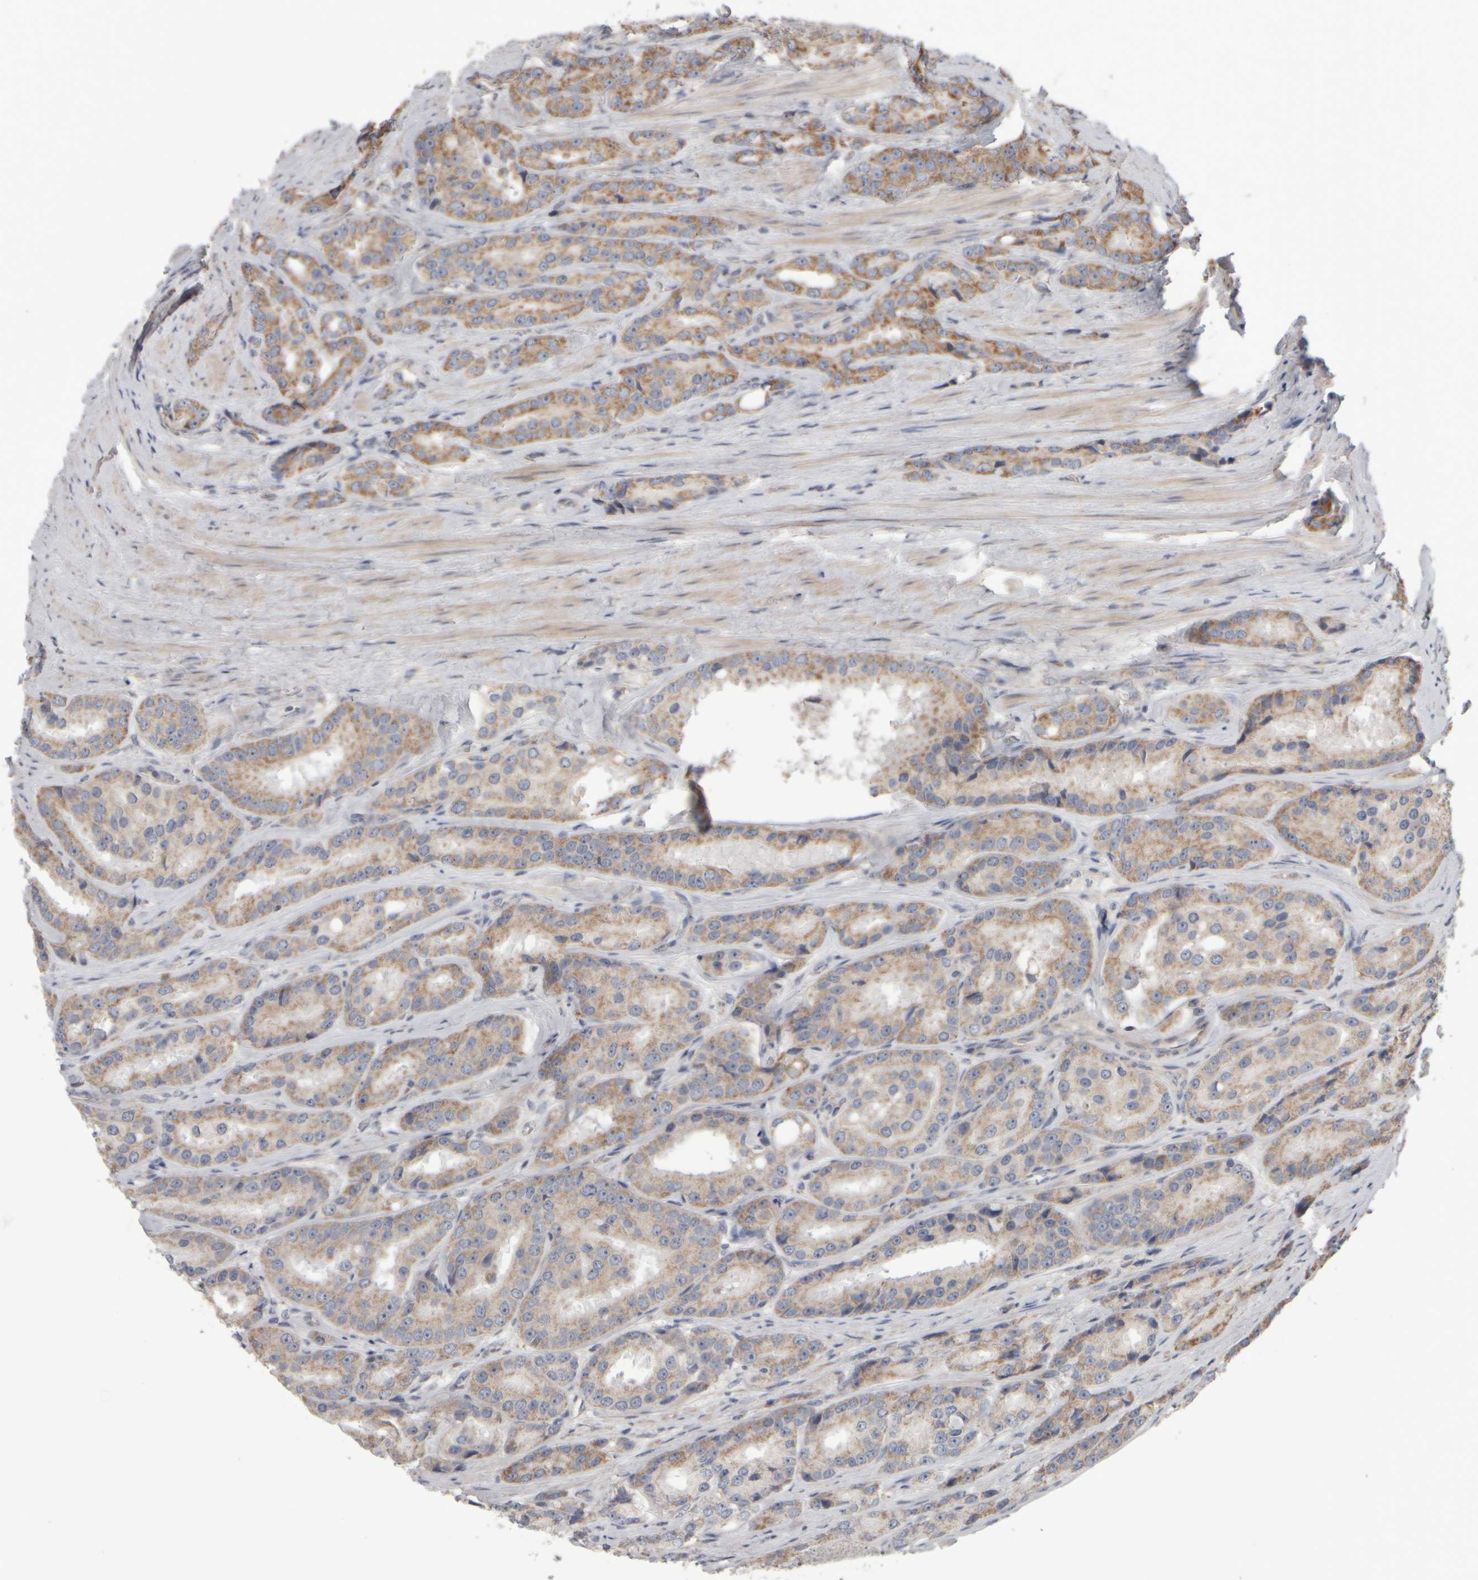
{"staining": {"intensity": "moderate", "quantity": ">75%", "location": "cytoplasmic/membranous"}, "tissue": "prostate cancer", "cell_type": "Tumor cells", "image_type": "cancer", "snomed": [{"axis": "morphology", "description": "Adenocarcinoma, High grade"}, {"axis": "topography", "description": "Prostate"}], "caption": "This is a micrograph of IHC staining of prostate high-grade adenocarcinoma, which shows moderate expression in the cytoplasmic/membranous of tumor cells.", "gene": "SCO1", "patient": {"sex": "male", "age": 60}}